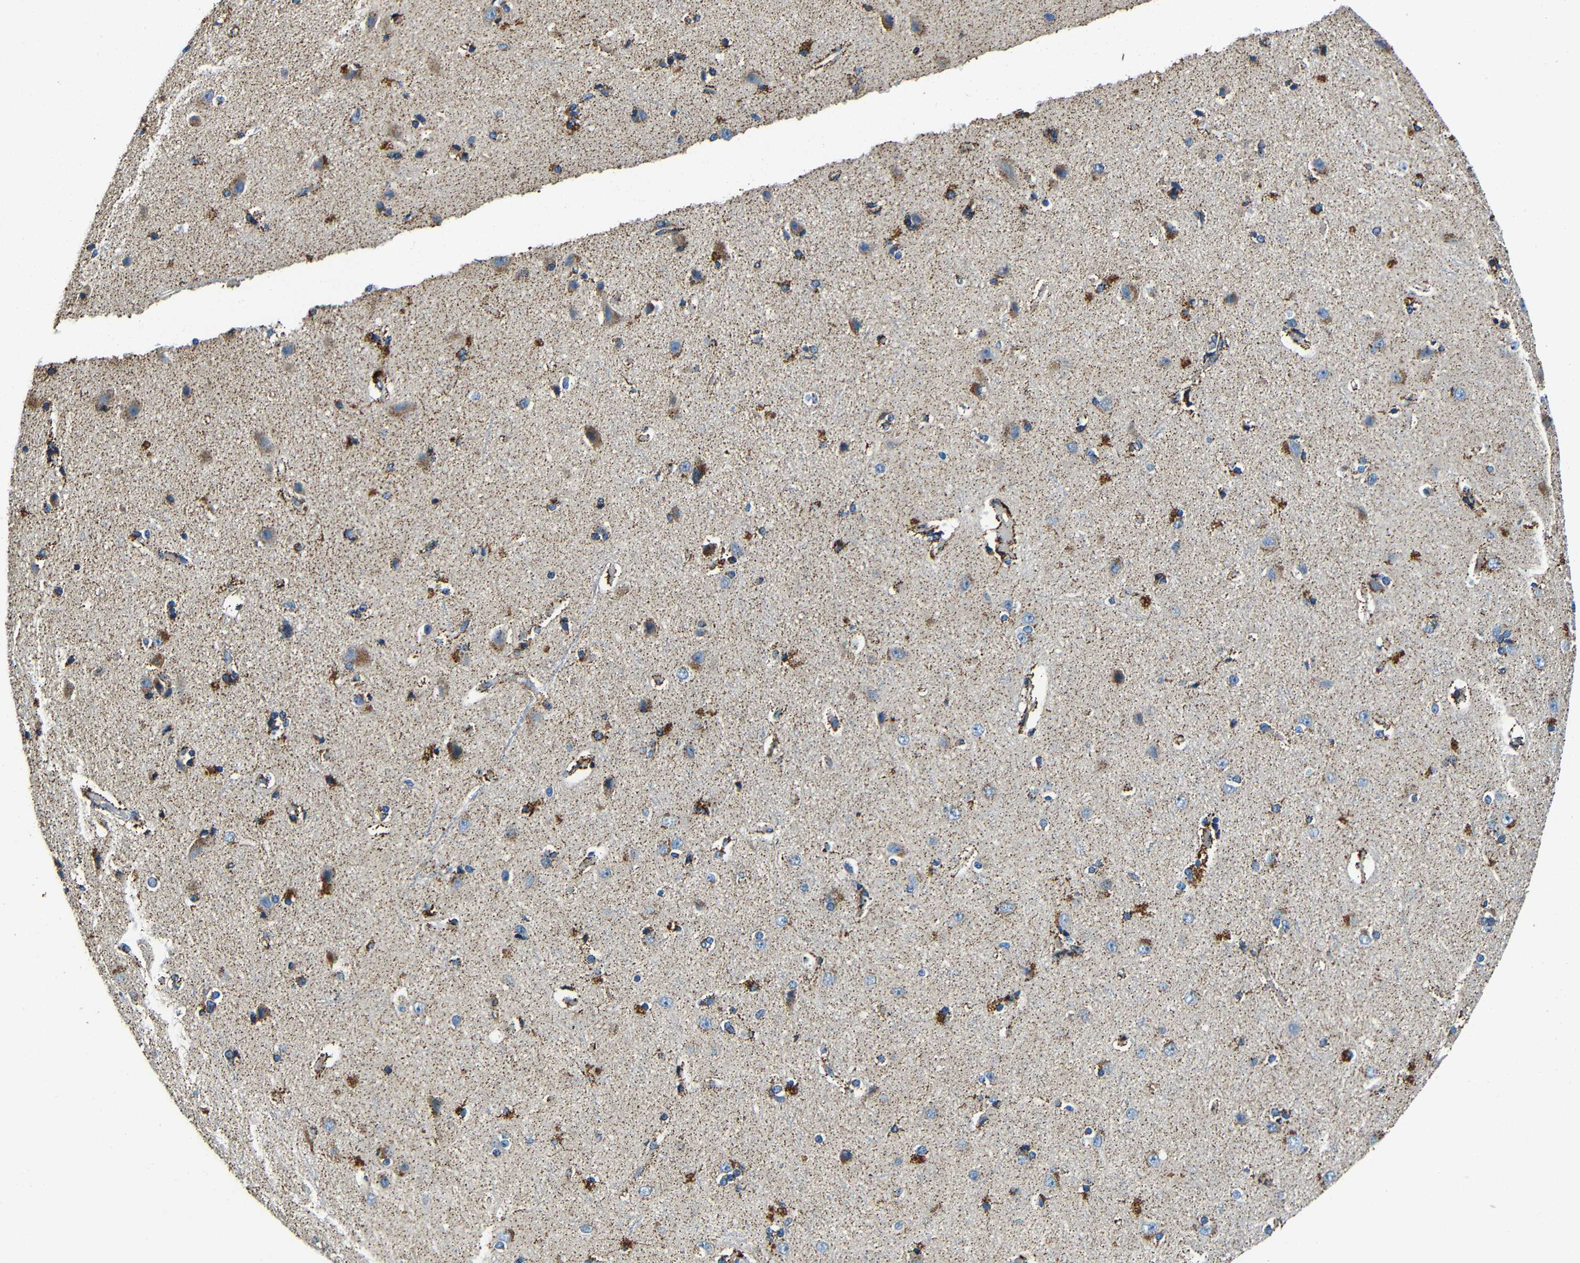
{"staining": {"intensity": "negative", "quantity": "none", "location": "none"}, "tissue": "cerebral cortex", "cell_type": "Endothelial cells", "image_type": "normal", "snomed": [{"axis": "morphology", "description": "Normal tissue, NOS"}, {"axis": "topography", "description": "Cerebral cortex"}], "caption": "IHC photomicrograph of normal cerebral cortex stained for a protein (brown), which demonstrates no expression in endothelial cells.", "gene": "GALNT18", "patient": {"sex": "female", "age": 54}}